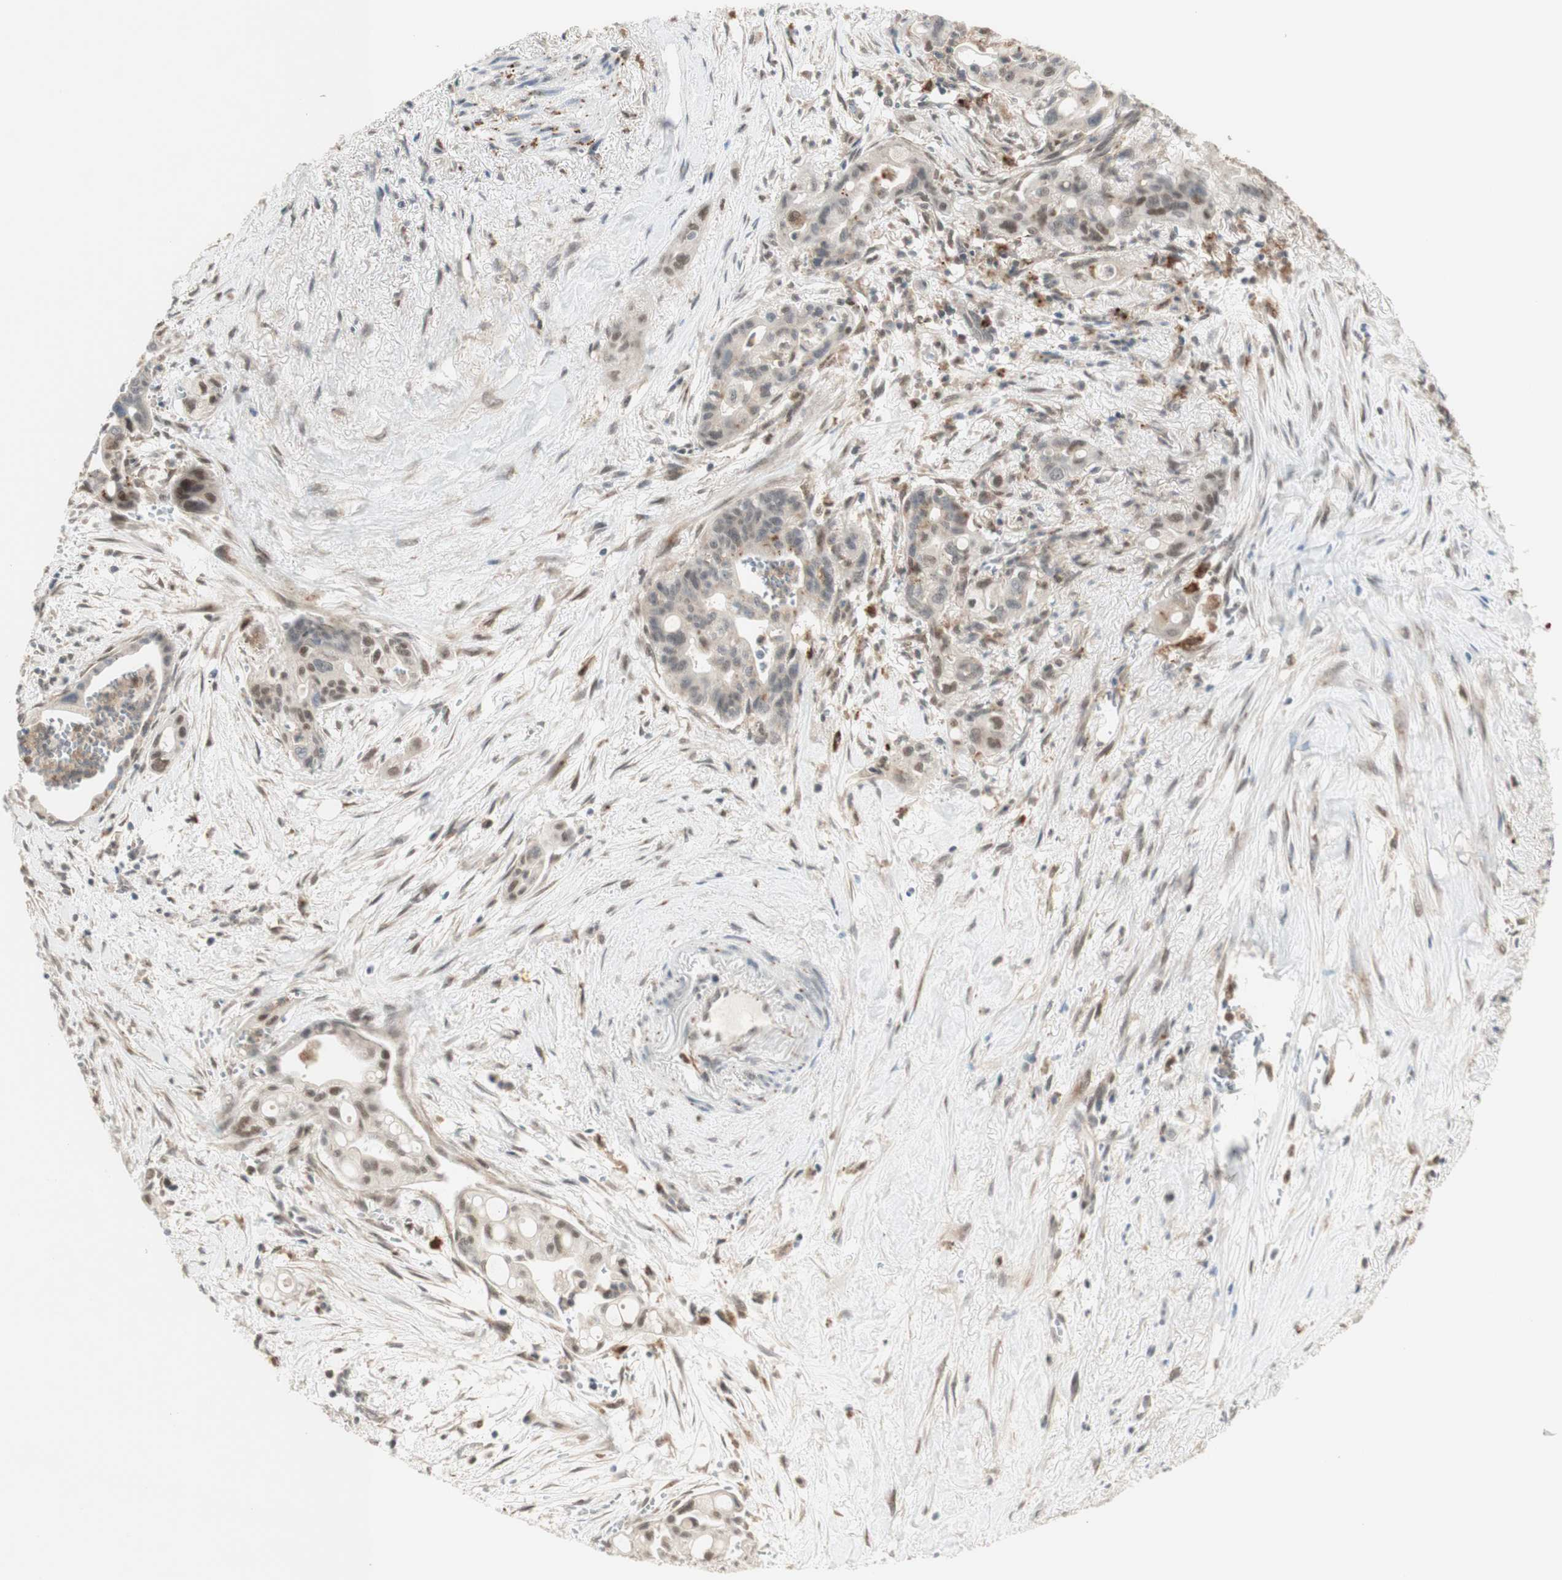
{"staining": {"intensity": "weak", "quantity": "25%-75%", "location": "cytoplasmic/membranous"}, "tissue": "pancreatic cancer", "cell_type": "Tumor cells", "image_type": "cancer", "snomed": [{"axis": "morphology", "description": "Adenocarcinoma, NOS"}, {"axis": "topography", "description": "Pancreas"}], "caption": "Tumor cells display low levels of weak cytoplasmic/membranous staining in approximately 25%-75% of cells in pancreatic adenocarcinoma. (DAB (3,3'-diaminobenzidine) IHC, brown staining for protein, blue staining for nuclei).", "gene": "GAPT", "patient": {"sex": "male", "age": 70}}